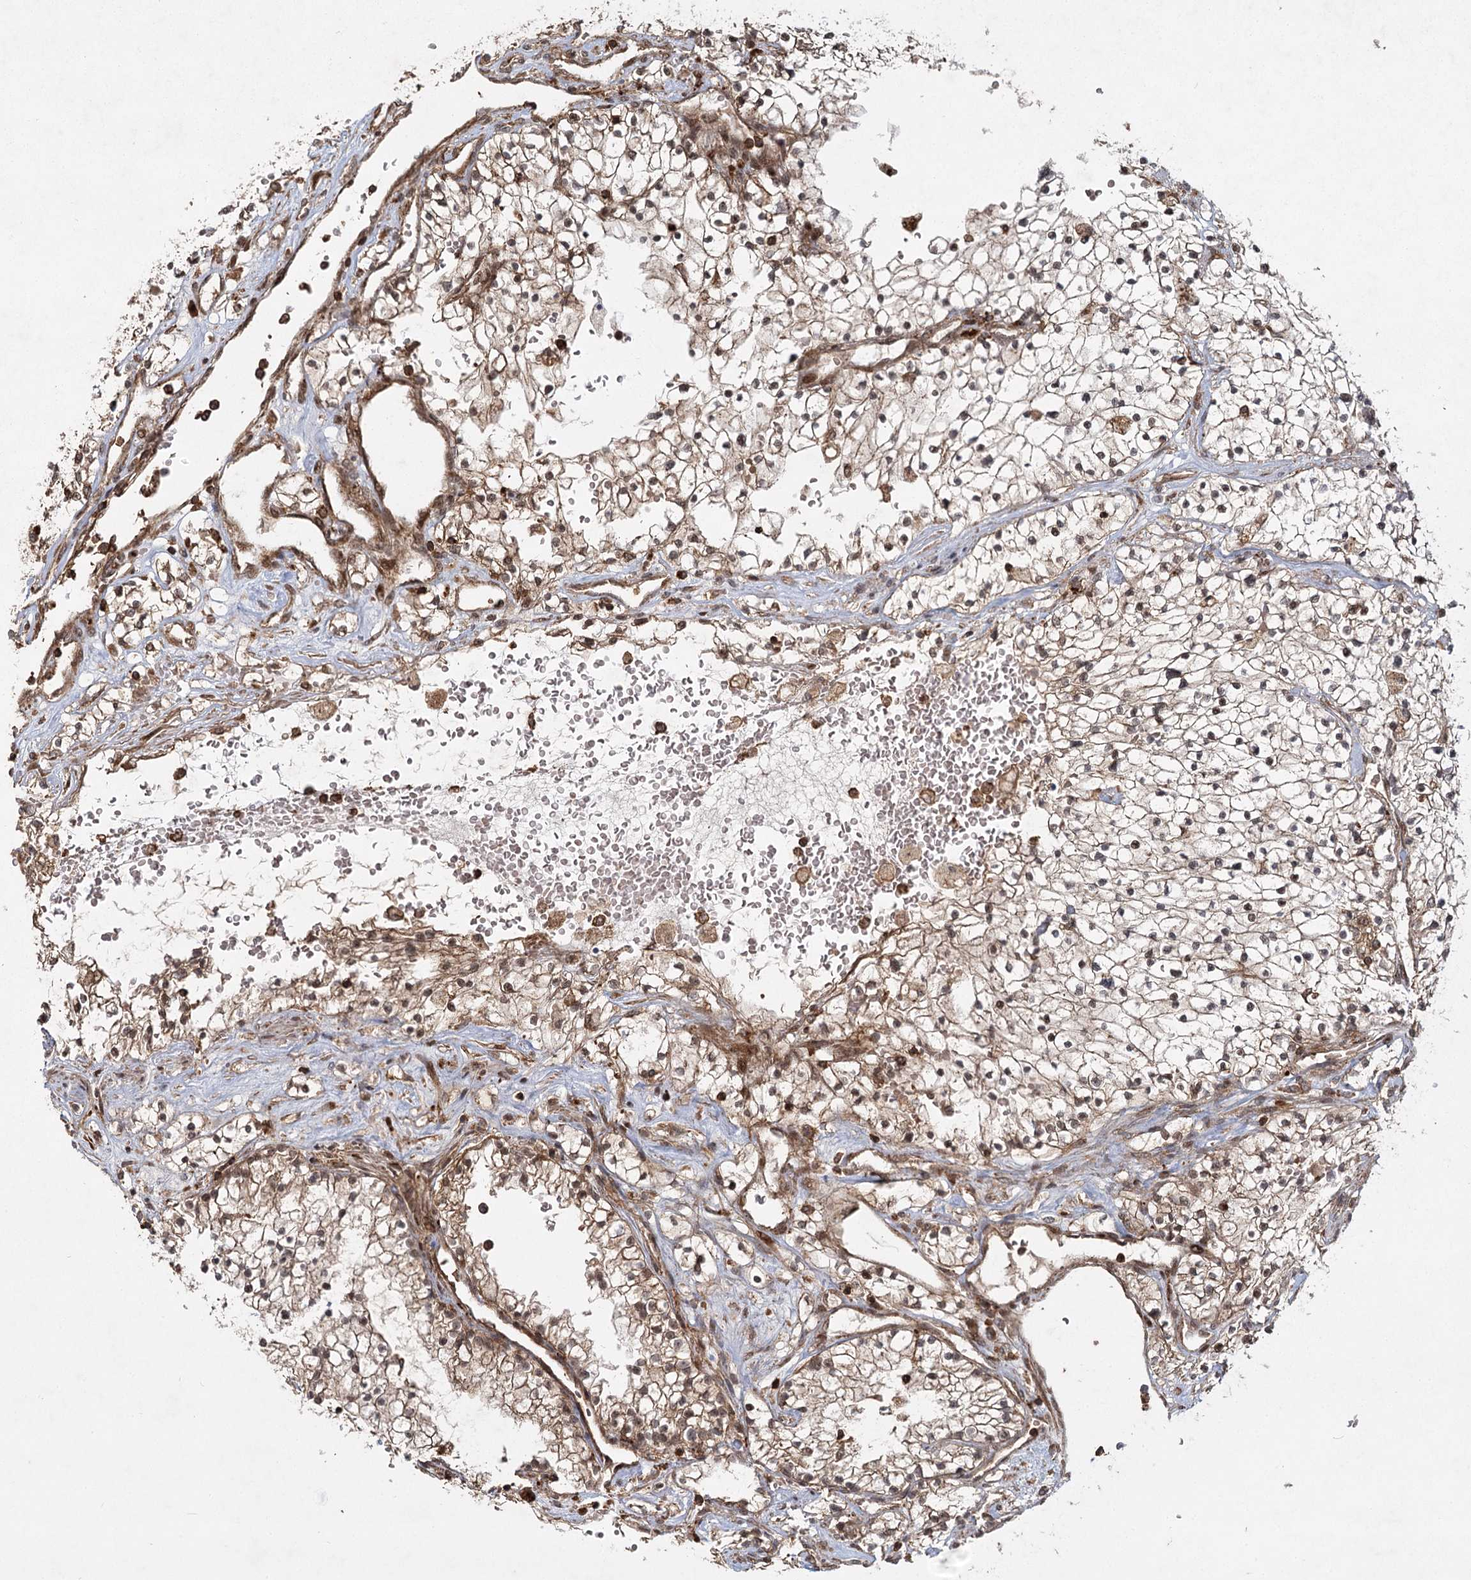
{"staining": {"intensity": "moderate", "quantity": "25%-75%", "location": "cytoplasmic/membranous,nuclear"}, "tissue": "renal cancer", "cell_type": "Tumor cells", "image_type": "cancer", "snomed": [{"axis": "morphology", "description": "Normal tissue, NOS"}, {"axis": "morphology", "description": "Adenocarcinoma, NOS"}, {"axis": "topography", "description": "Kidney"}], "caption": "Renal cancer (adenocarcinoma) stained for a protein (brown) demonstrates moderate cytoplasmic/membranous and nuclear positive positivity in about 25%-75% of tumor cells.", "gene": "MDFIC", "patient": {"sex": "male", "age": 68}}